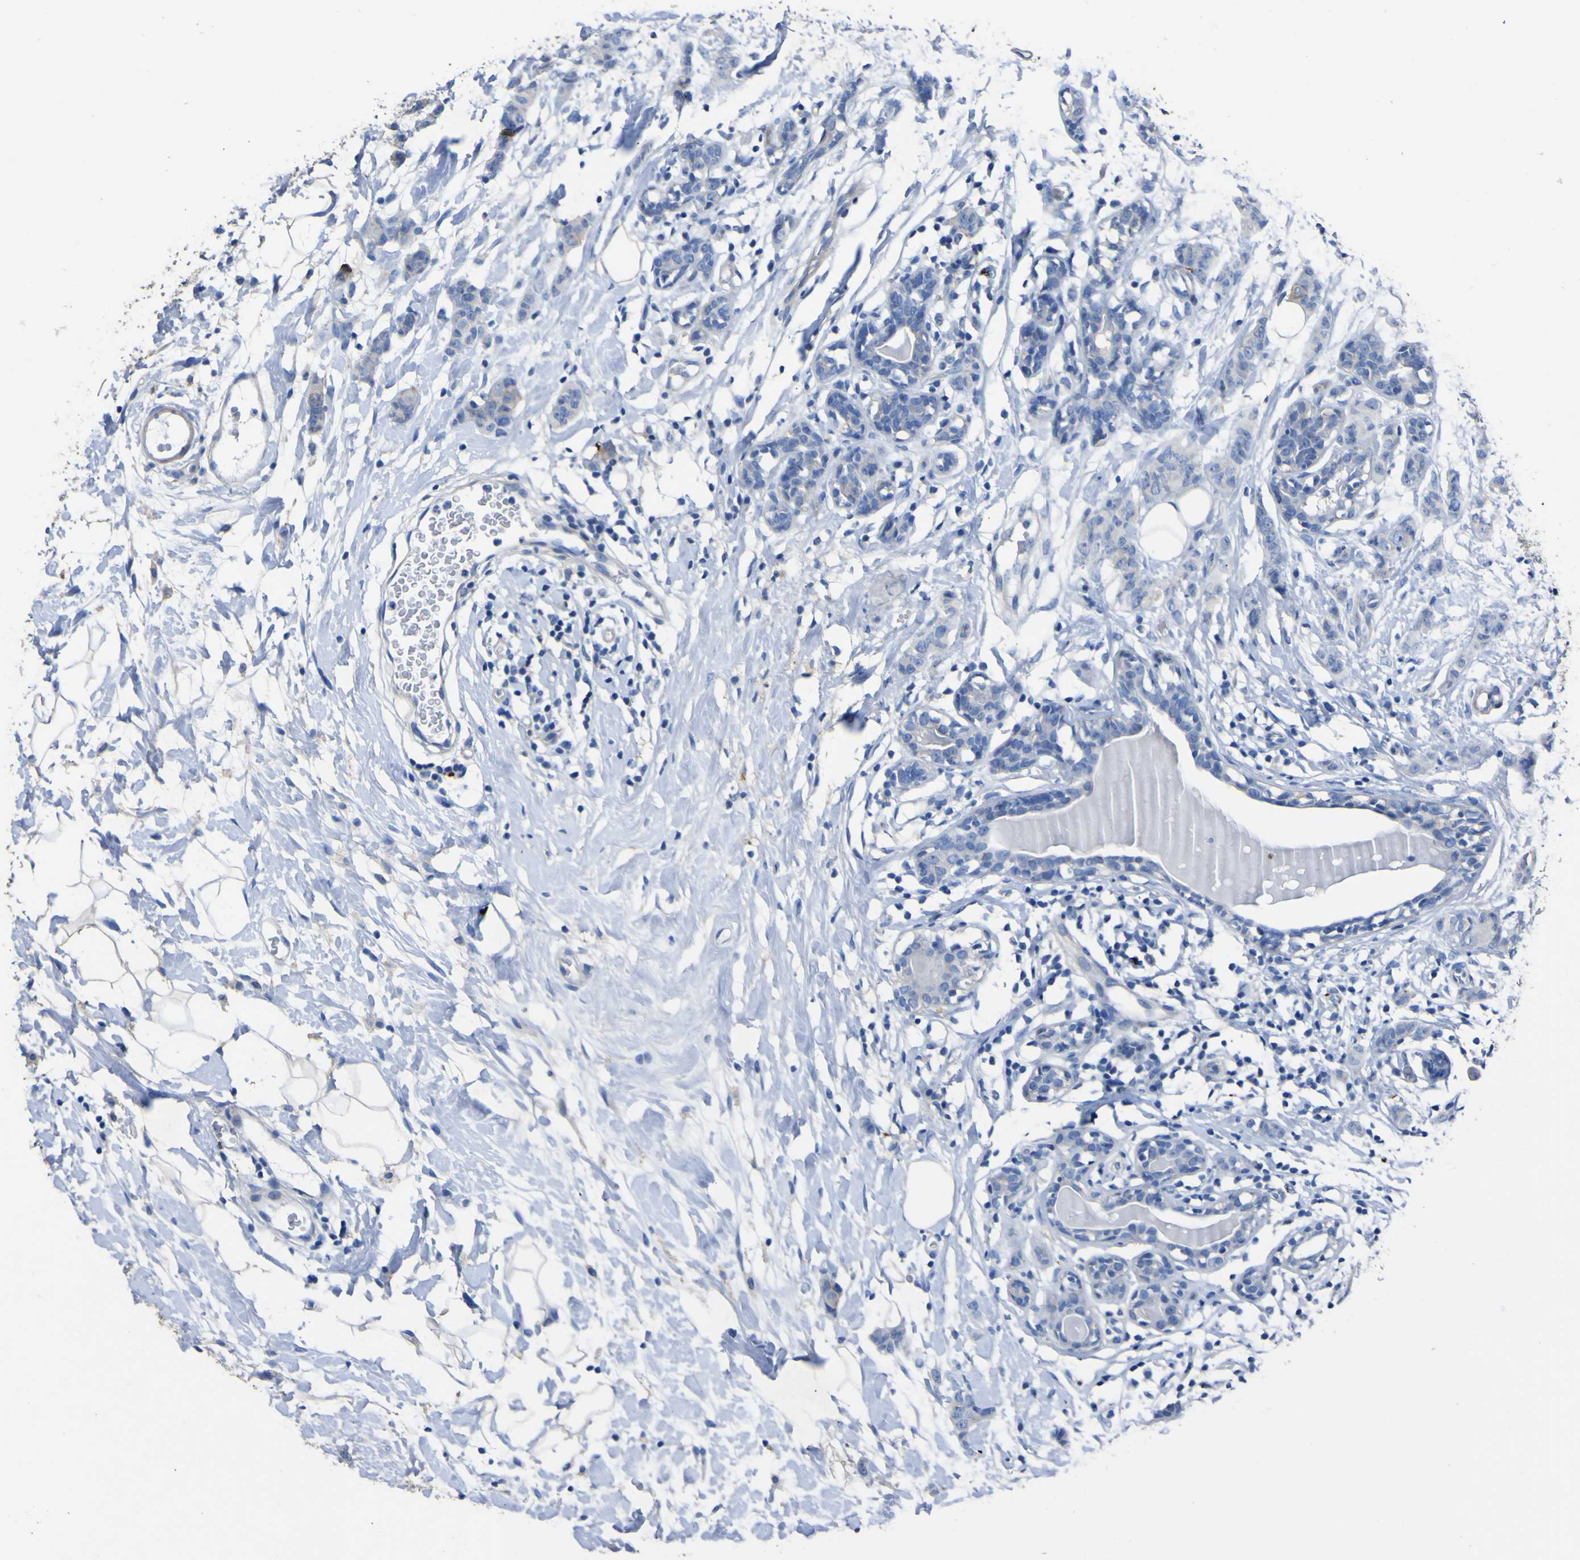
{"staining": {"intensity": "weak", "quantity": "<25%", "location": "cytoplasmic/membranous"}, "tissue": "breast cancer", "cell_type": "Tumor cells", "image_type": "cancer", "snomed": [{"axis": "morphology", "description": "Normal tissue, NOS"}, {"axis": "morphology", "description": "Duct carcinoma"}, {"axis": "topography", "description": "Breast"}], "caption": "Photomicrograph shows no significant protein expression in tumor cells of breast cancer.", "gene": "AGO4", "patient": {"sex": "female", "age": 40}}